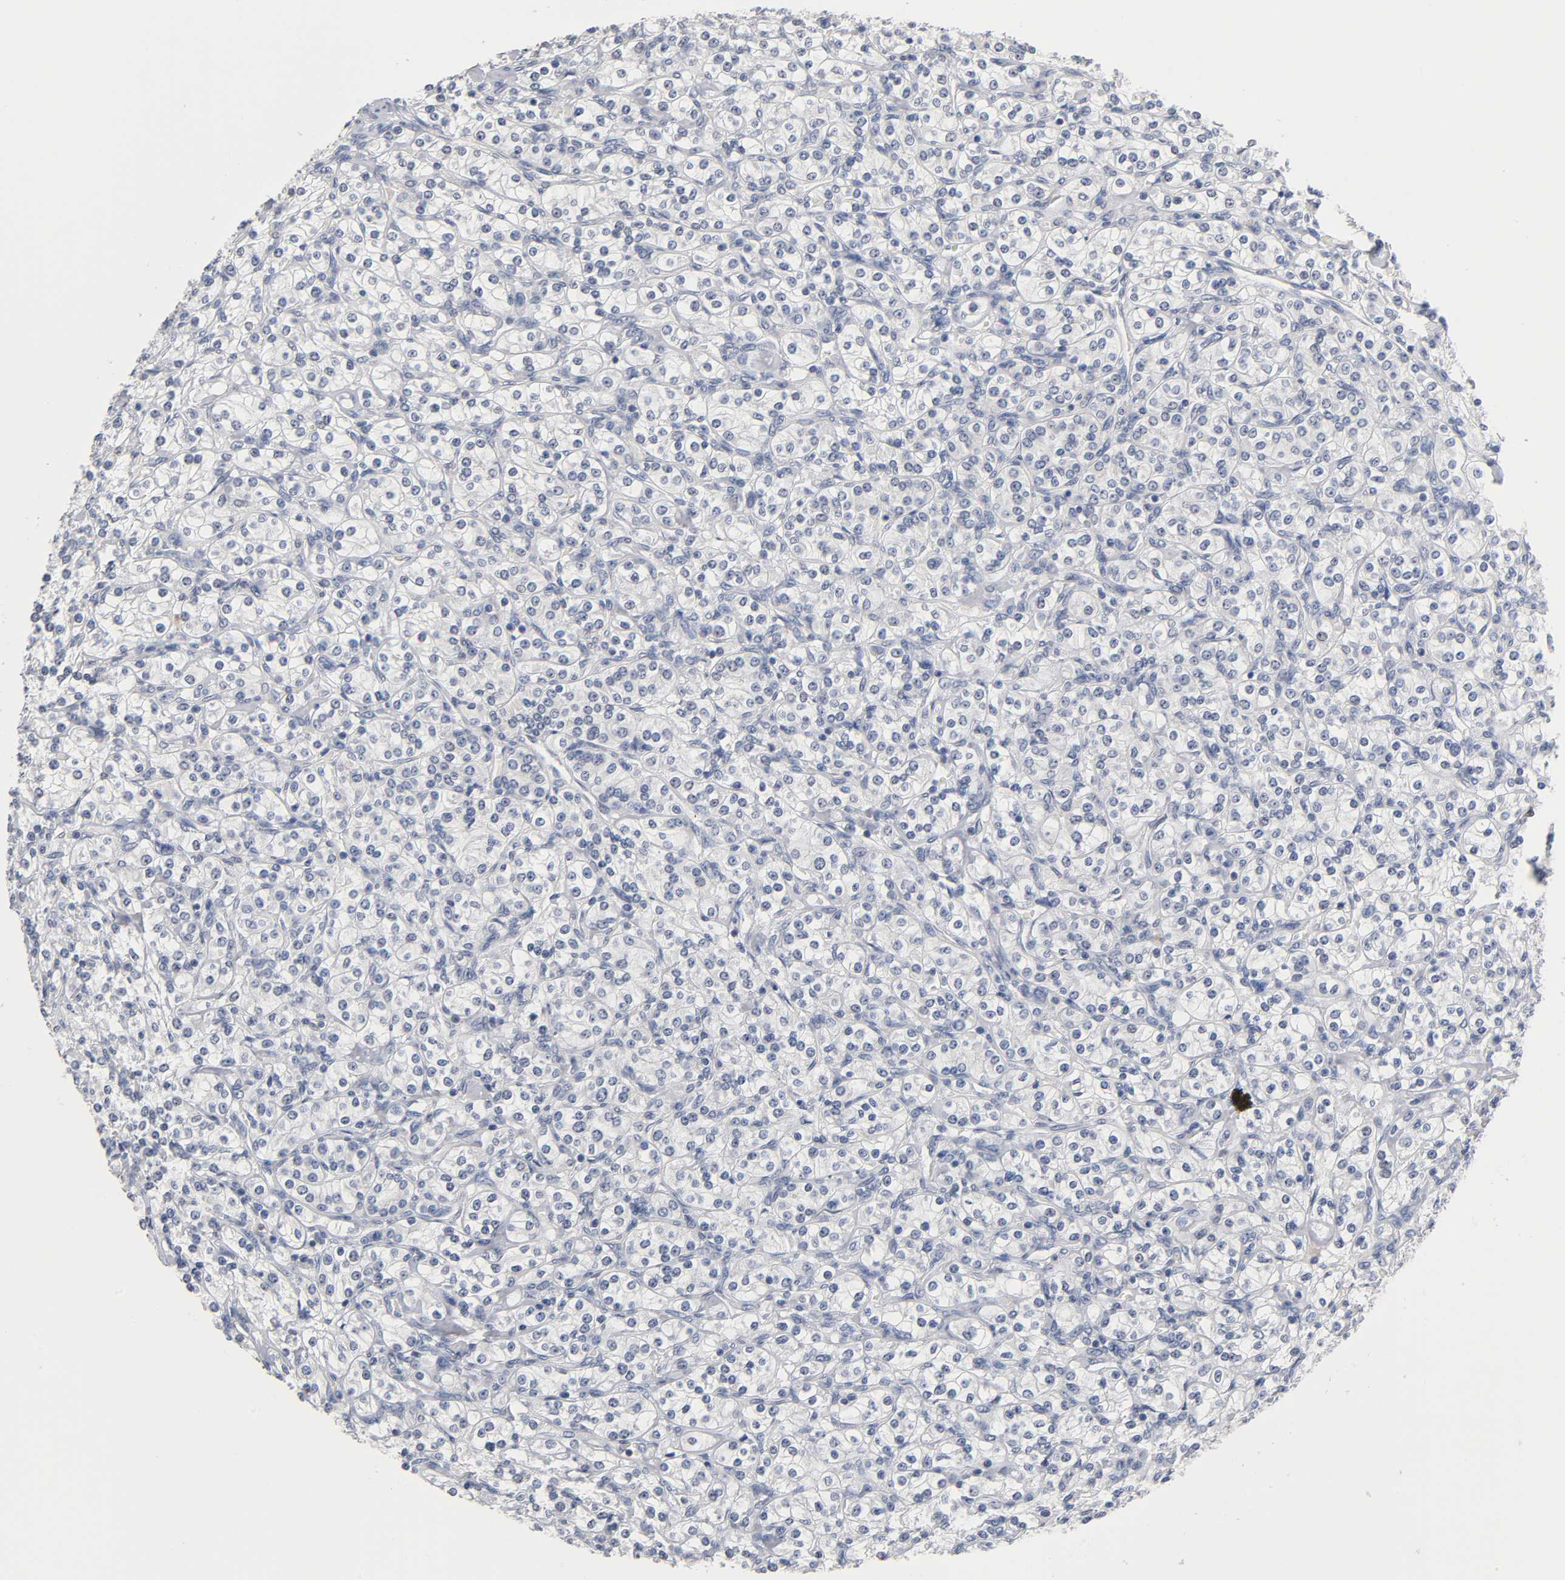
{"staining": {"intensity": "negative", "quantity": "none", "location": "none"}, "tissue": "renal cancer", "cell_type": "Tumor cells", "image_type": "cancer", "snomed": [{"axis": "morphology", "description": "Adenocarcinoma, NOS"}, {"axis": "topography", "description": "Kidney"}], "caption": "This is an IHC photomicrograph of renal cancer (adenocarcinoma). There is no staining in tumor cells.", "gene": "NFATC1", "patient": {"sex": "male", "age": 77}}